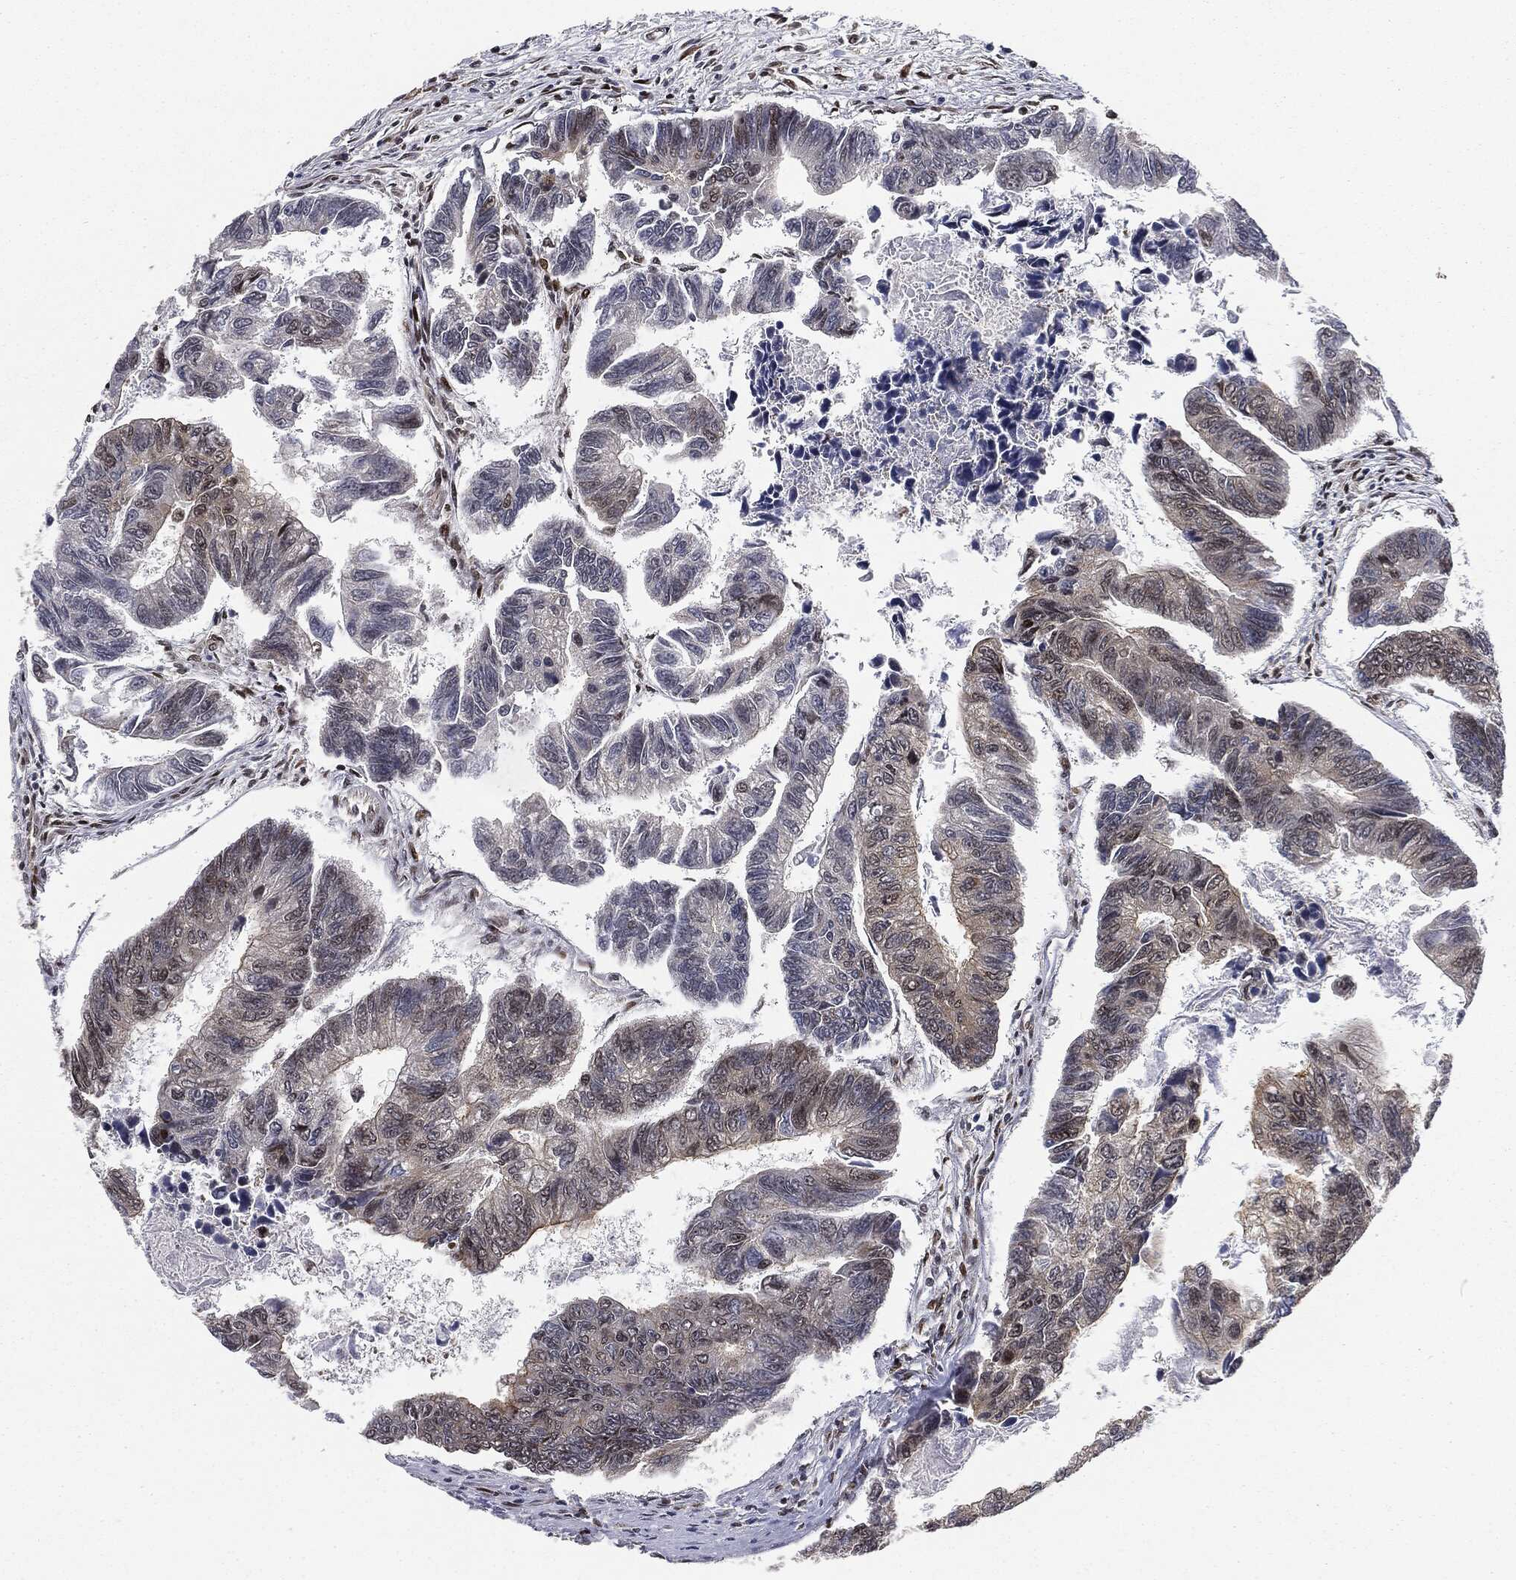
{"staining": {"intensity": "weak", "quantity": "<25%", "location": "cytoplasmic/membranous"}, "tissue": "colorectal cancer", "cell_type": "Tumor cells", "image_type": "cancer", "snomed": [{"axis": "morphology", "description": "Adenocarcinoma, NOS"}, {"axis": "topography", "description": "Colon"}], "caption": "Colorectal cancer stained for a protein using immunohistochemistry (IHC) demonstrates no positivity tumor cells.", "gene": "TBC1D22A", "patient": {"sex": "female", "age": 65}}